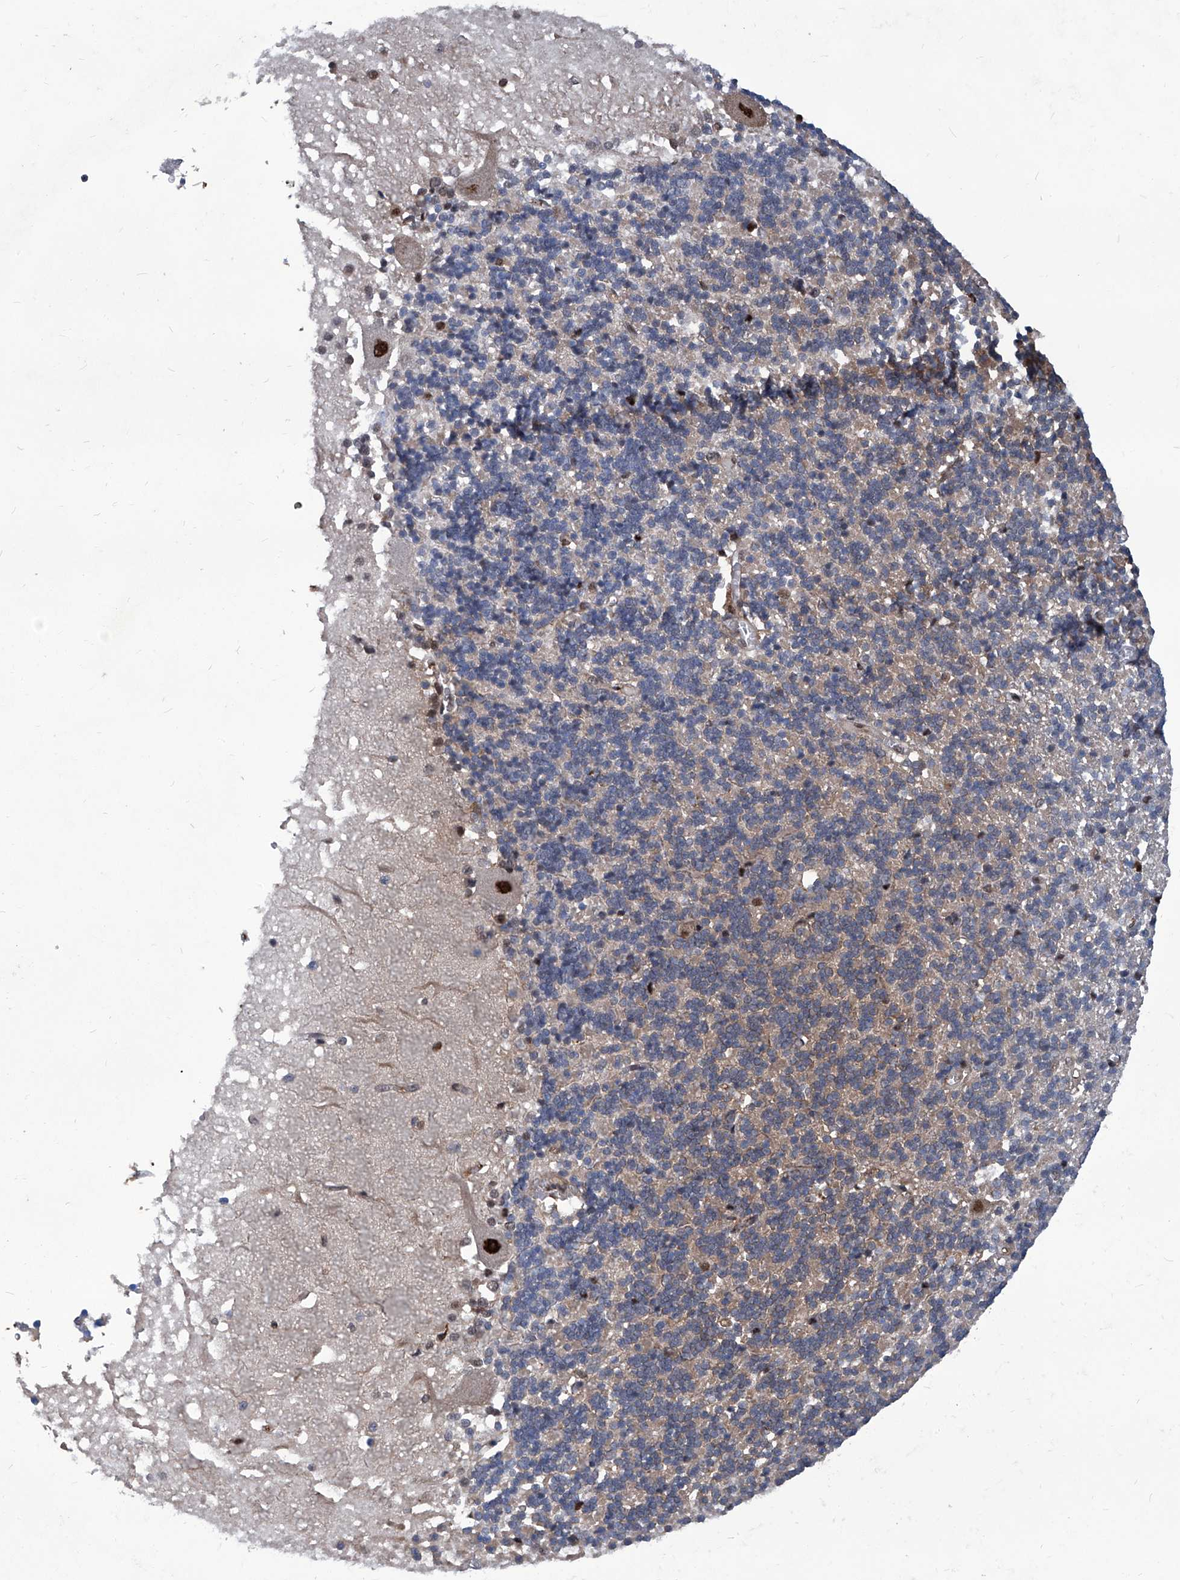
{"staining": {"intensity": "negative", "quantity": "none", "location": "none"}, "tissue": "cerebellum", "cell_type": "Cells in granular layer", "image_type": "normal", "snomed": [{"axis": "morphology", "description": "Normal tissue, NOS"}, {"axis": "topography", "description": "Cerebellum"}], "caption": "There is no significant positivity in cells in granular layer of cerebellum. (Brightfield microscopy of DAB immunohistochemistry (IHC) at high magnification).", "gene": "PSMB1", "patient": {"sex": "male", "age": 37}}